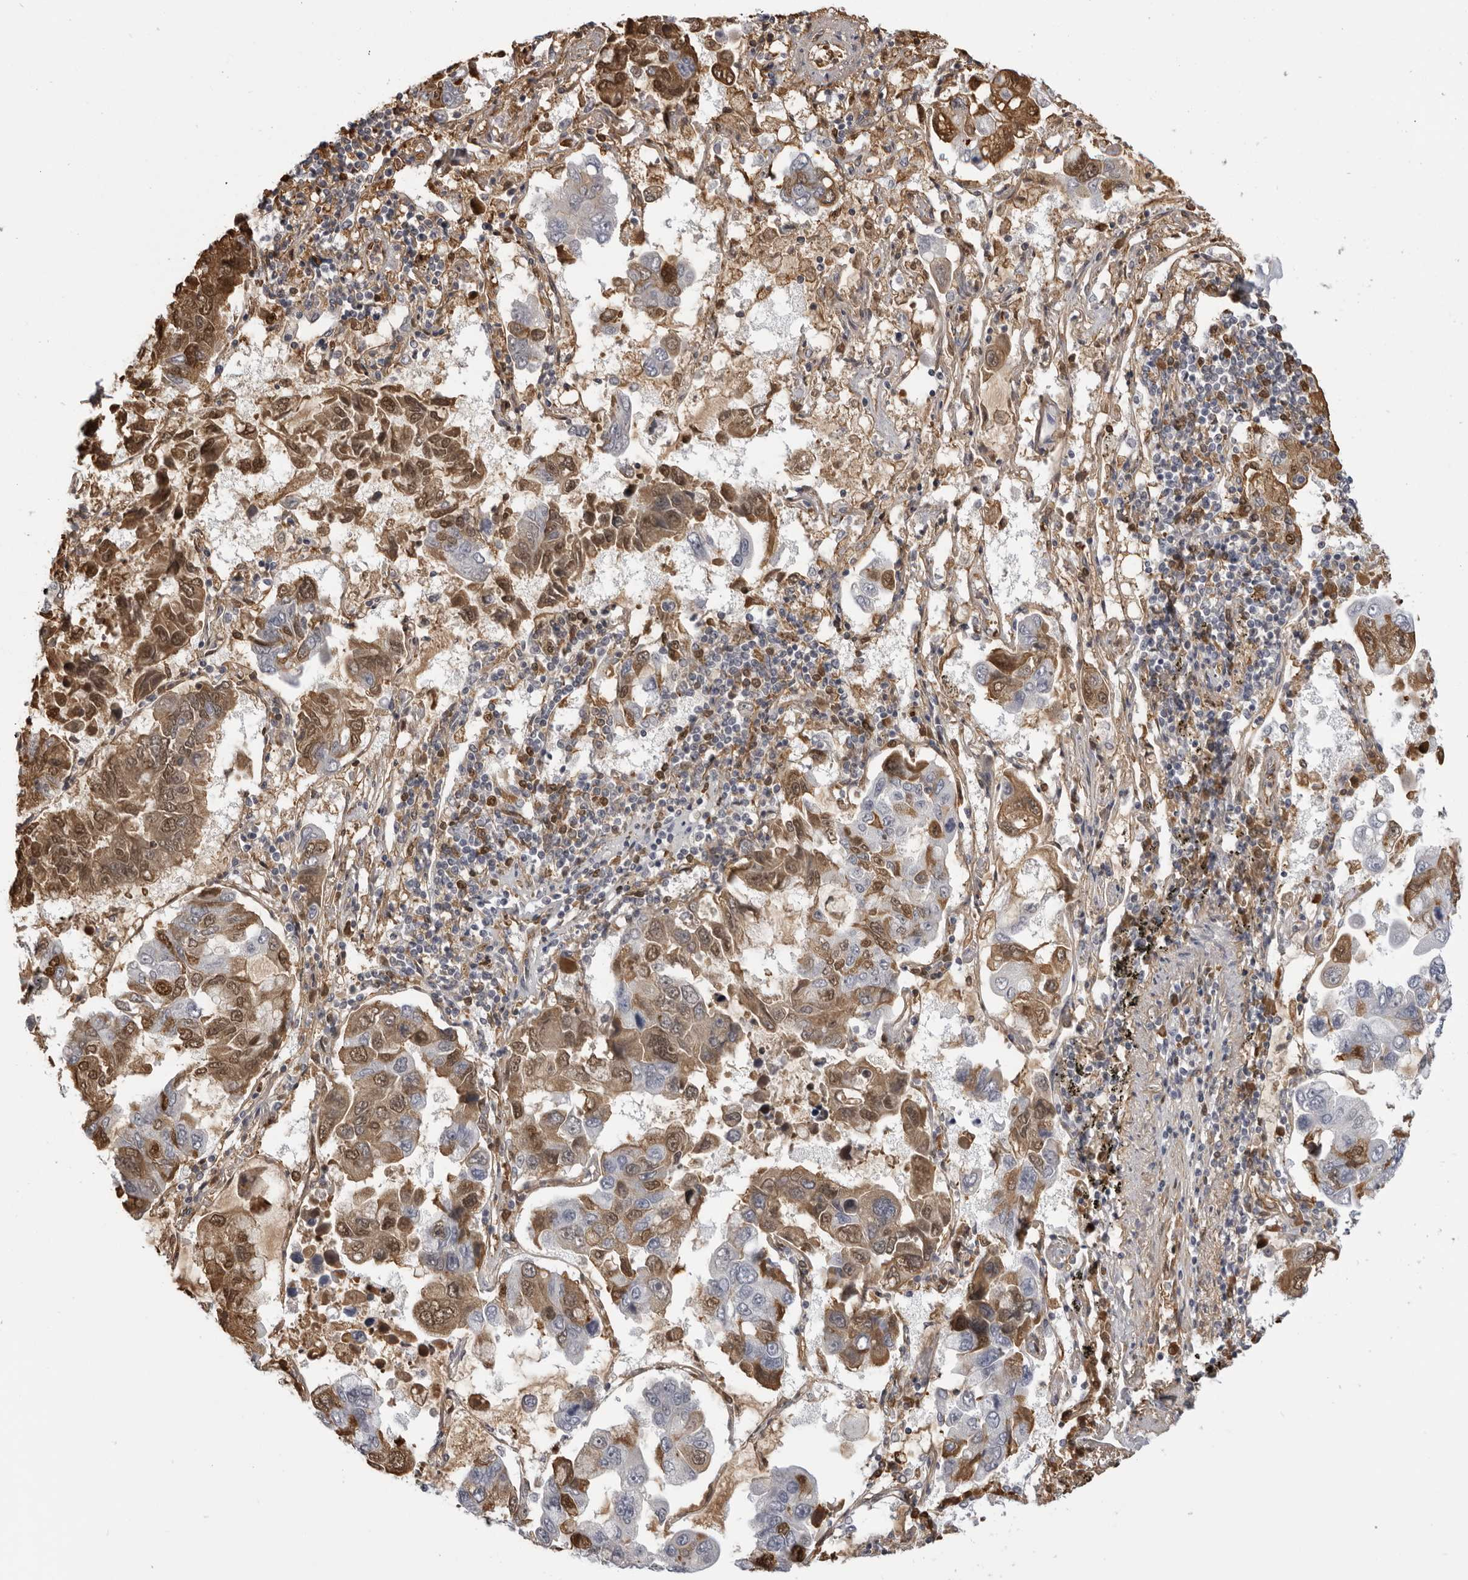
{"staining": {"intensity": "moderate", "quantity": "25%-75%", "location": "cytoplasmic/membranous,nuclear"}, "tissue": "lung cancer", "cell_type": "Tumor cells", "image_type": "cancer", "snomed": [{"axis": "morphology", "description": "Adenocarcinoma, NOS"}, {"axis": "topography", "description": "Lung"}], "caption": "Immunohistochemistry (IHC) micrograph of neoplastic tissue: adenocarcinoma (lung) stained using IHC exhibits medium levels of moderate protein expression localized specifically in the cytoplasmic/membranous and nuclear of tumor cells, appearing as a cytoplasmic/membranous and nuclear brown color.", "gene": "PLEKHF2", "patient": {"sex": "male", "age": 64}}